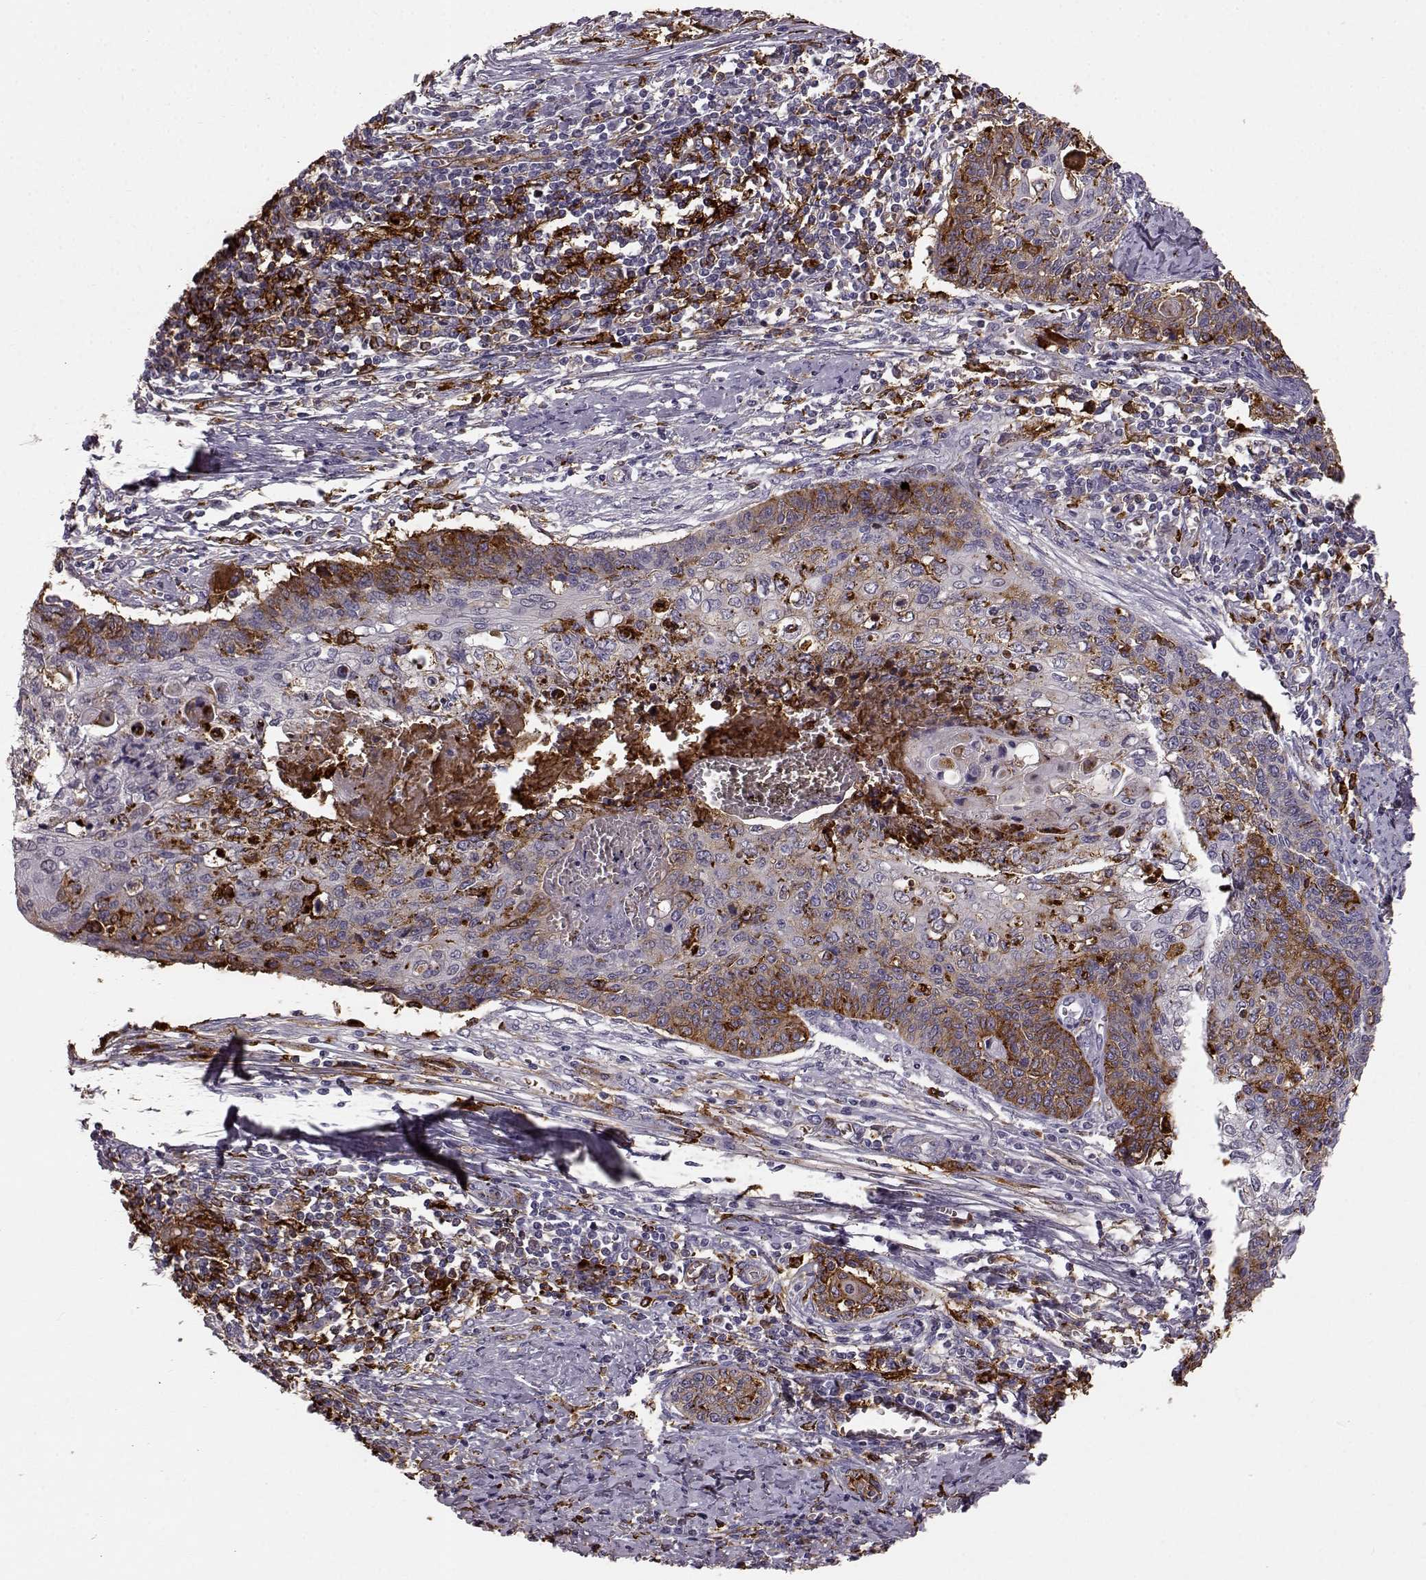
{"staining": {"intensity": "moderate", "quantity": "25%-75%", "location": "cytoplasmic/membranous"}, "tissue": "cervical cancer", "cell_type": "Tumor cells", "image_type": "cancer", "snomed": [{"axis": "morphology", "description": "Squamous cell carcinoma, NOS"}, {"axis": "topography", "description": "Cervix"}], "caption": "Immunohistochemistry staining of cervical squamous cell carcinoma, which demonstrates medium levels of moderate cytoplasmic/membranous staining in about 25%-75% of tumor cells indicating moderate cytoplasmic/membranous protein expression. The staining was performed using DAB (brown) for protein detection and nuclei were counterstained in hematoxylin (blue).", "gene": "CCNF", "patient": {"sex": "female", "age": 39}}